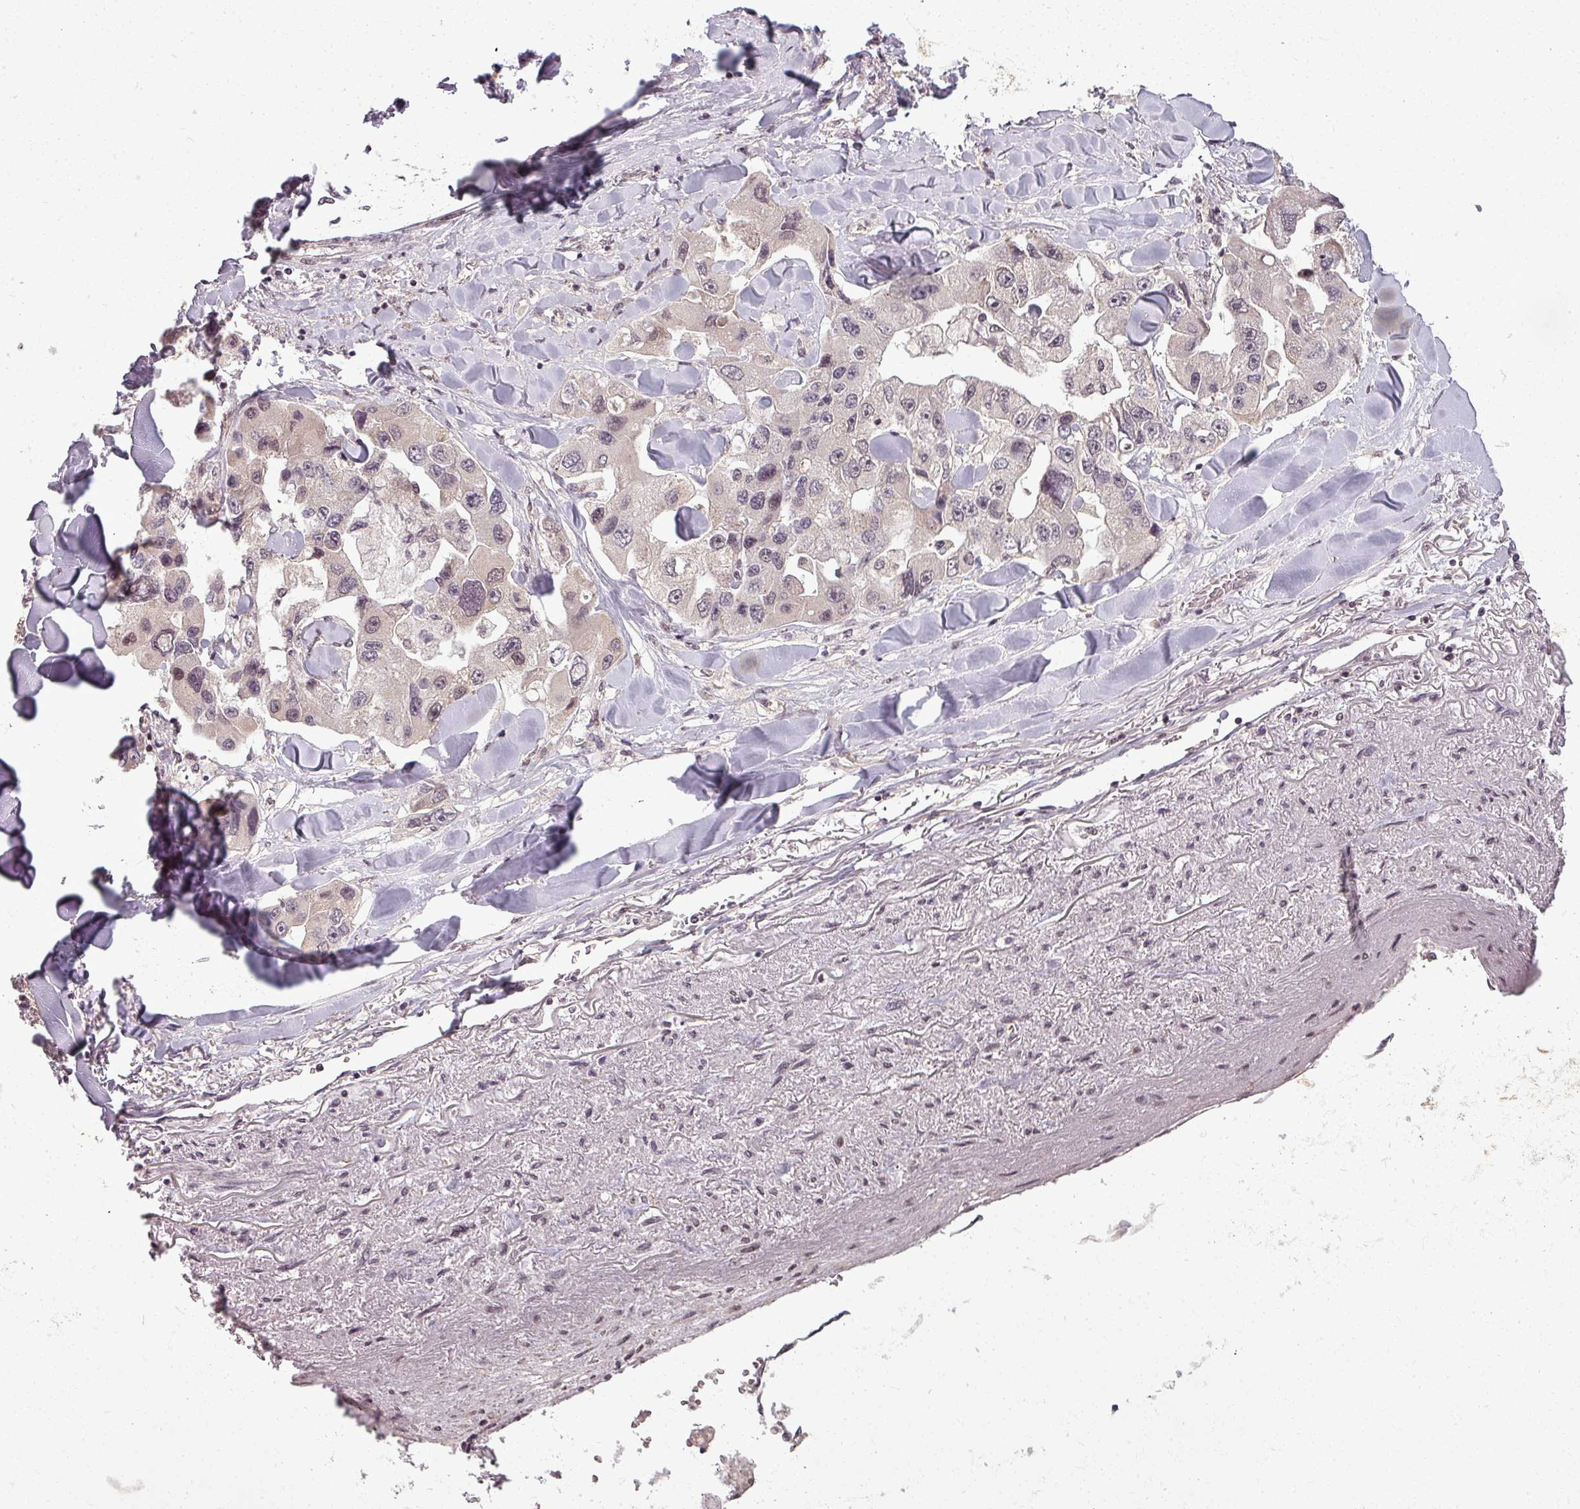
{"staining": {"intensity": "weak", "quantity": "25%-75%", "location": "nuclear"}, "tissue": "lung cancer", "cell_type": "Tumor cells", "image_type": "cancer", "snomed": [{"axis": "morphology", "description": "Adenocarcinoma, NOS"}, {"axis": "topography", "description": "Lung"}], "caption": "A micrograph of lung cancer stained for a protein shows weak nuclear brown staining in tumor cells.", "gene": "CLIC1", "patient": {"sex": "female", "age": 54}}